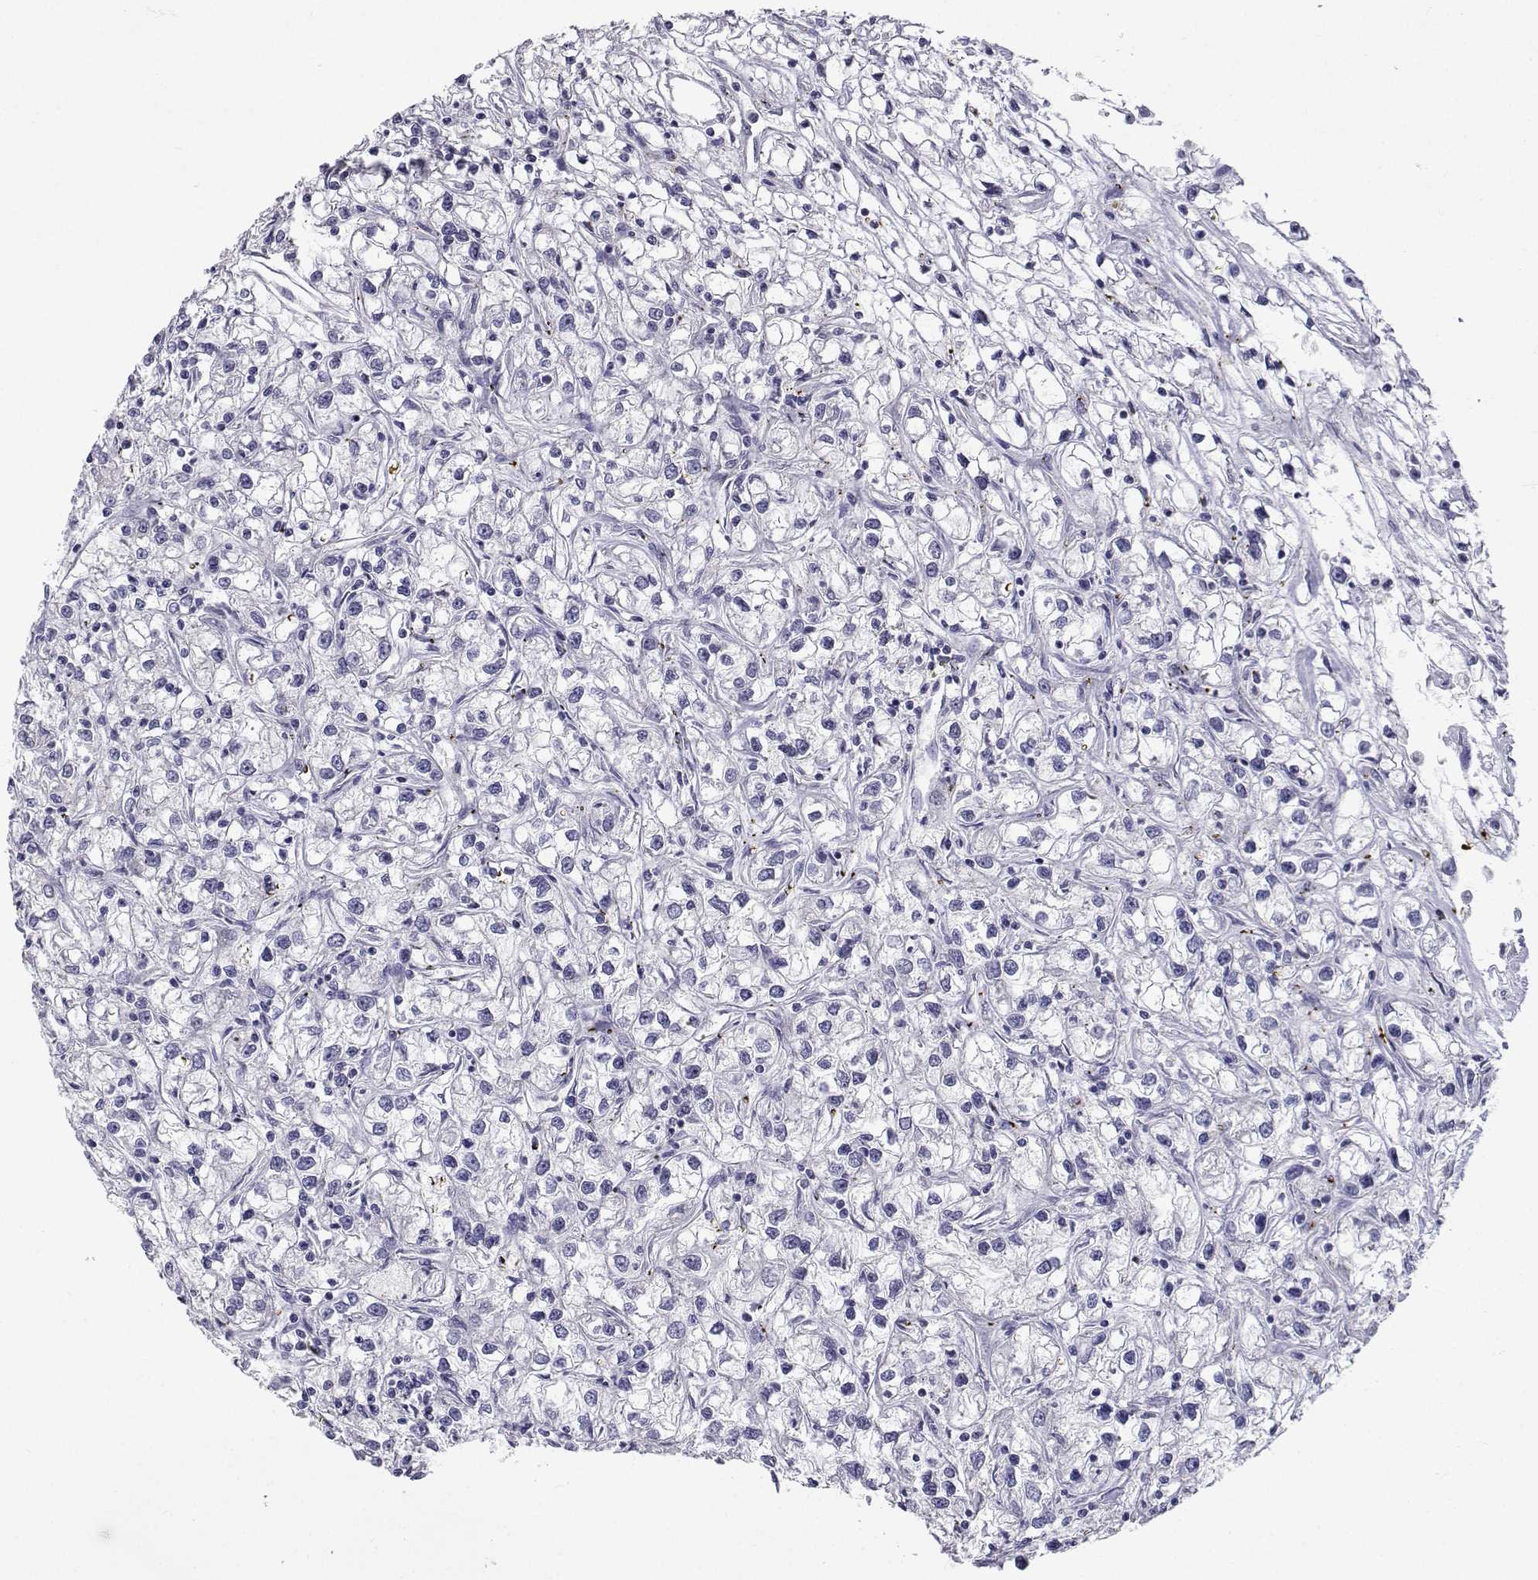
{"staining": {"intensity": "negative", "quantity": "none", "location": "none"}, "tissue": "renal cancer", "cell_type": "Tumor cells", "image_type": "cancer", "snomed": [{"axis": "morphology", "description": "Adenocarcinoma, NOS"}, {"axis": "topography", "description": "Kidney"}], "caption": "Micrograph shows no protein staining in tumor cells of renal cancer (adenocarcinoma) tissue.", "gene": "SLC6A3", "patient": {"sex": "female", "age": 59}}